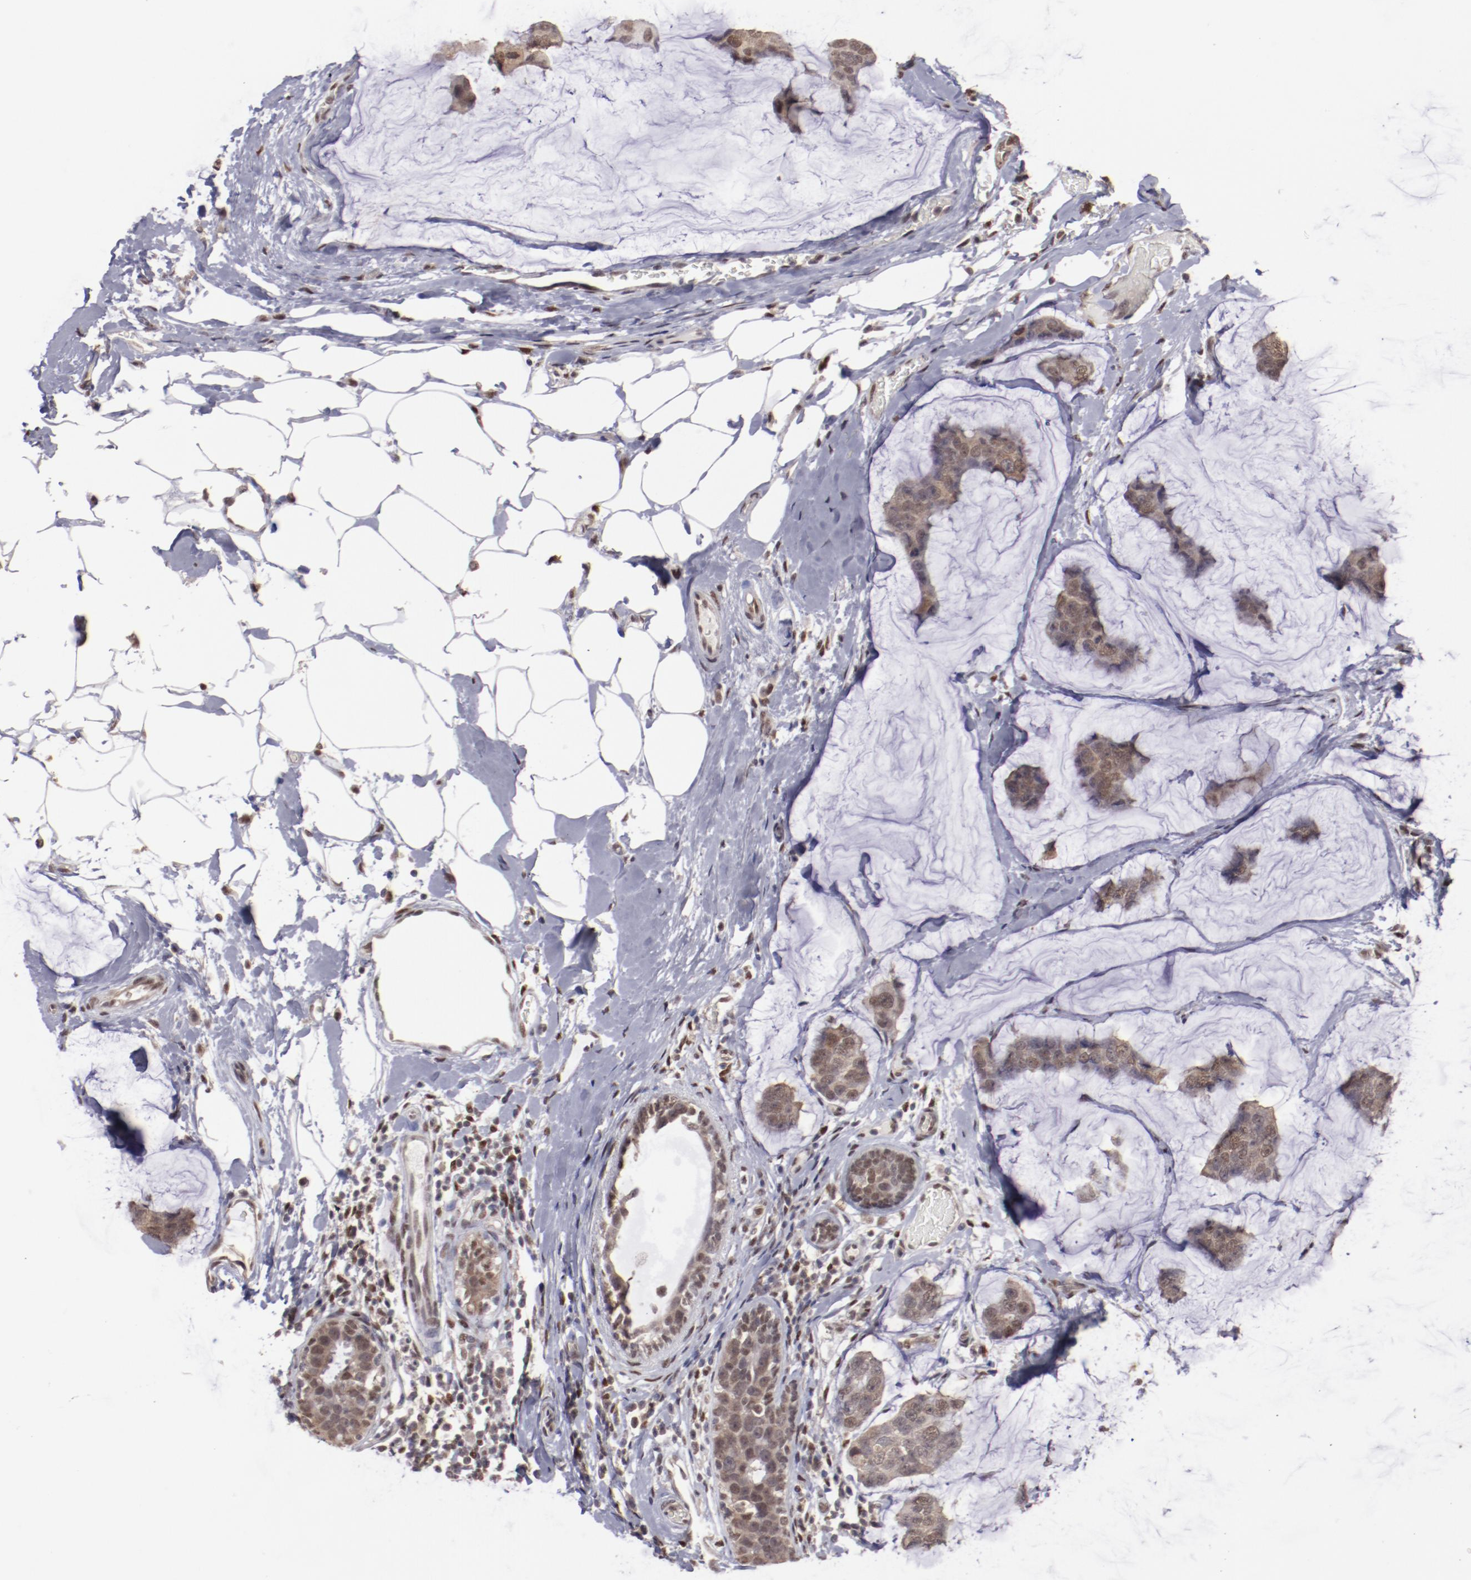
{"staining": {"intensity": "moderate", "quantity": ">75%", "location": "cytoplasmic/membranous,nuclear"}, "tissue": "breast cancer", "cell_type": "Tumor cells", "image_type": "cancer", "snomed": [{"axis": "morphology", "description": "Normal tissue, NOS"}, {"axis": "morphology", "description": "Duct carcinoma"}, {"axis": "topography", "description": "Breast"}], "caption": "A medium amount of moderate cytoplasmic/membranous and nuclear staining is appreciated in approximately >75% of tumor cells in breast cancer tissue. Nuclei are stained in blue.", "gene": "ARNT", "patient": {"sex": "female", "age": 50}}